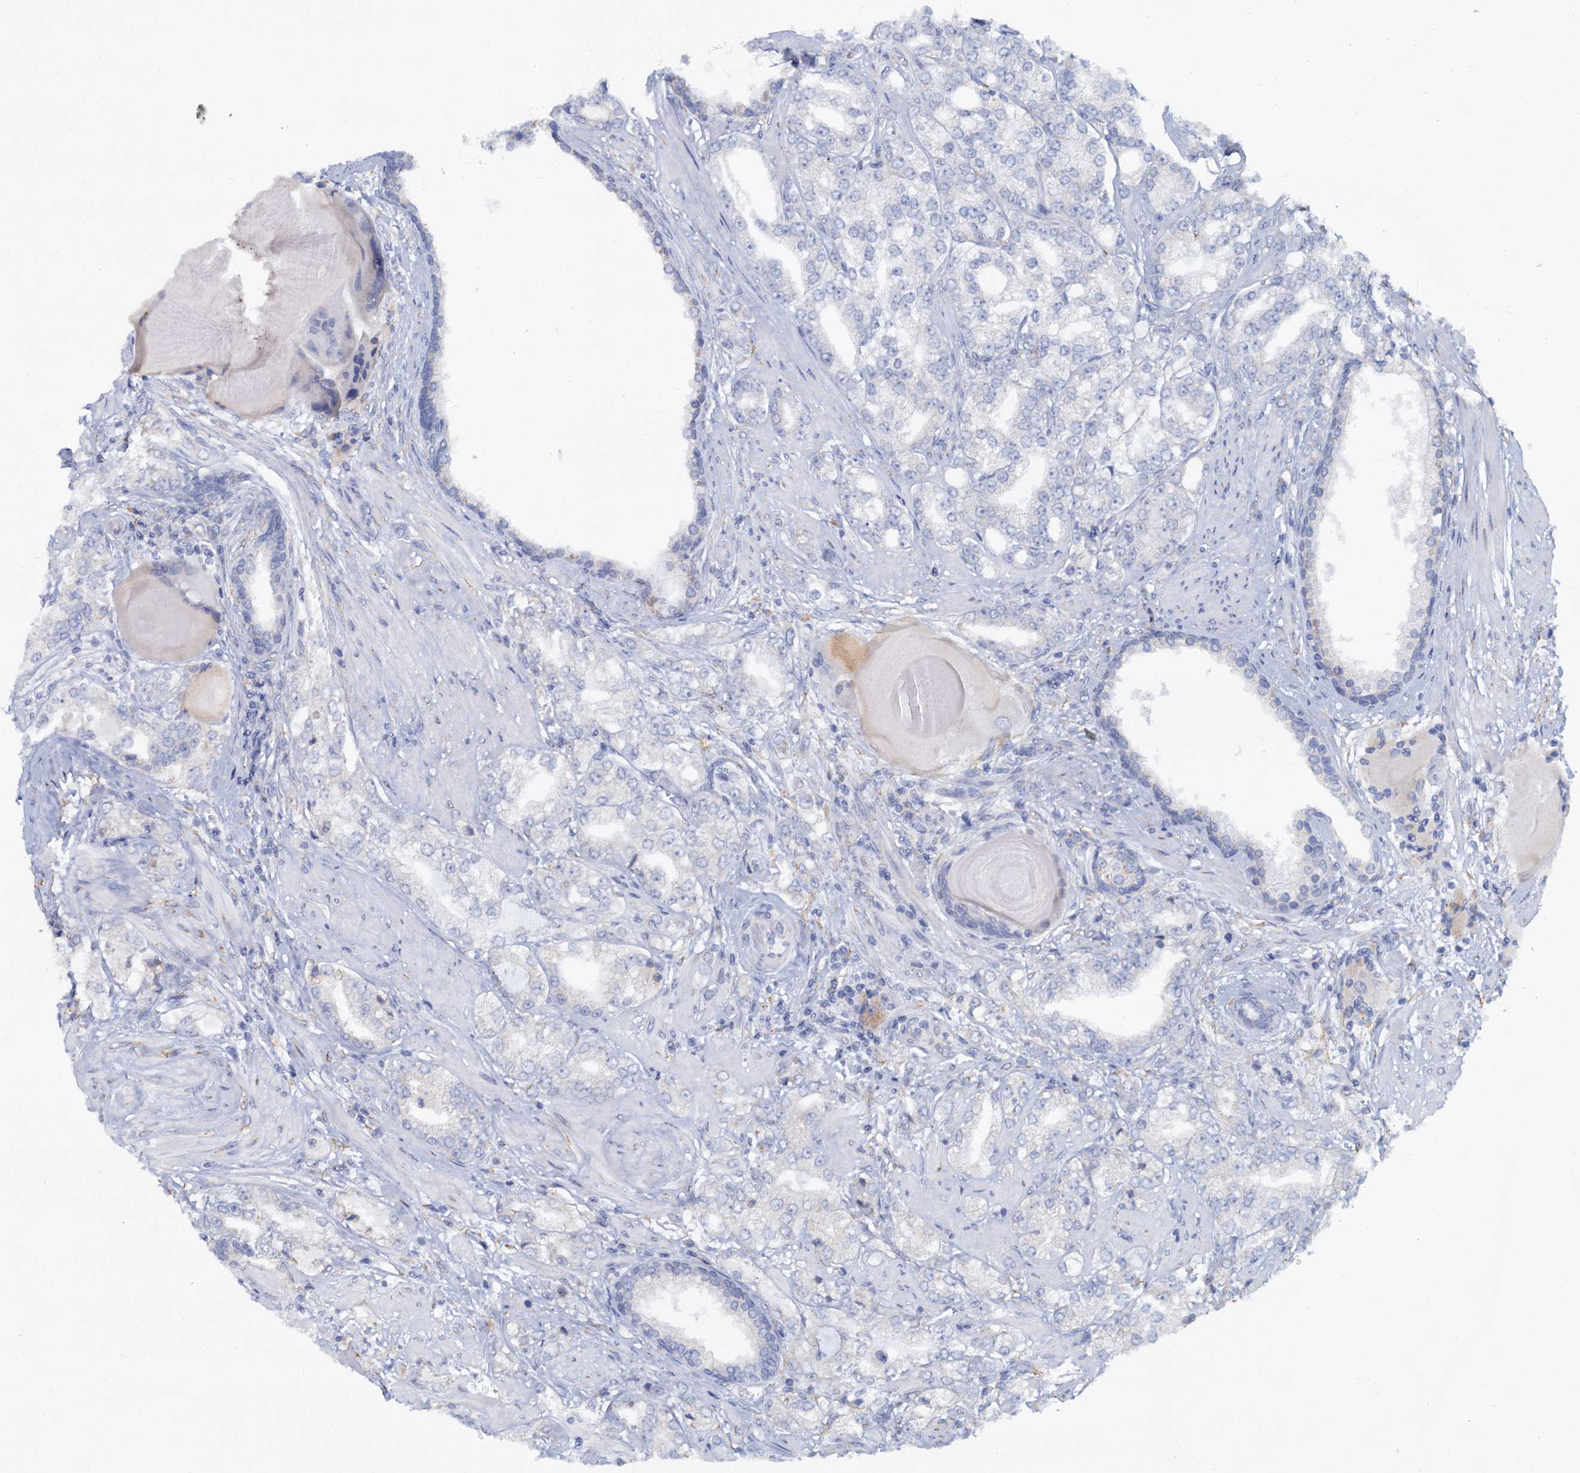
{"staining": {"intensity": "negative", "quantity": "none", "location": "none"}, "tissue": "prostate cancer", "cell_type": "Tumor cells", "image_type": "cancer", "snomed": [{"axis": "morphology", "description": "Adenocarcinoma, High grade"}, {"axis": "topography", "description": "Prostate"}], "caption": "An IHC image of adenocarcinoma (high-grade) (prostate) is shown. There is no staining in tumor cells of adenocarcinoma (high-grade) (prostate).", "gene": "LRRC51", "patient": {"sex": "male", "age": 64}}